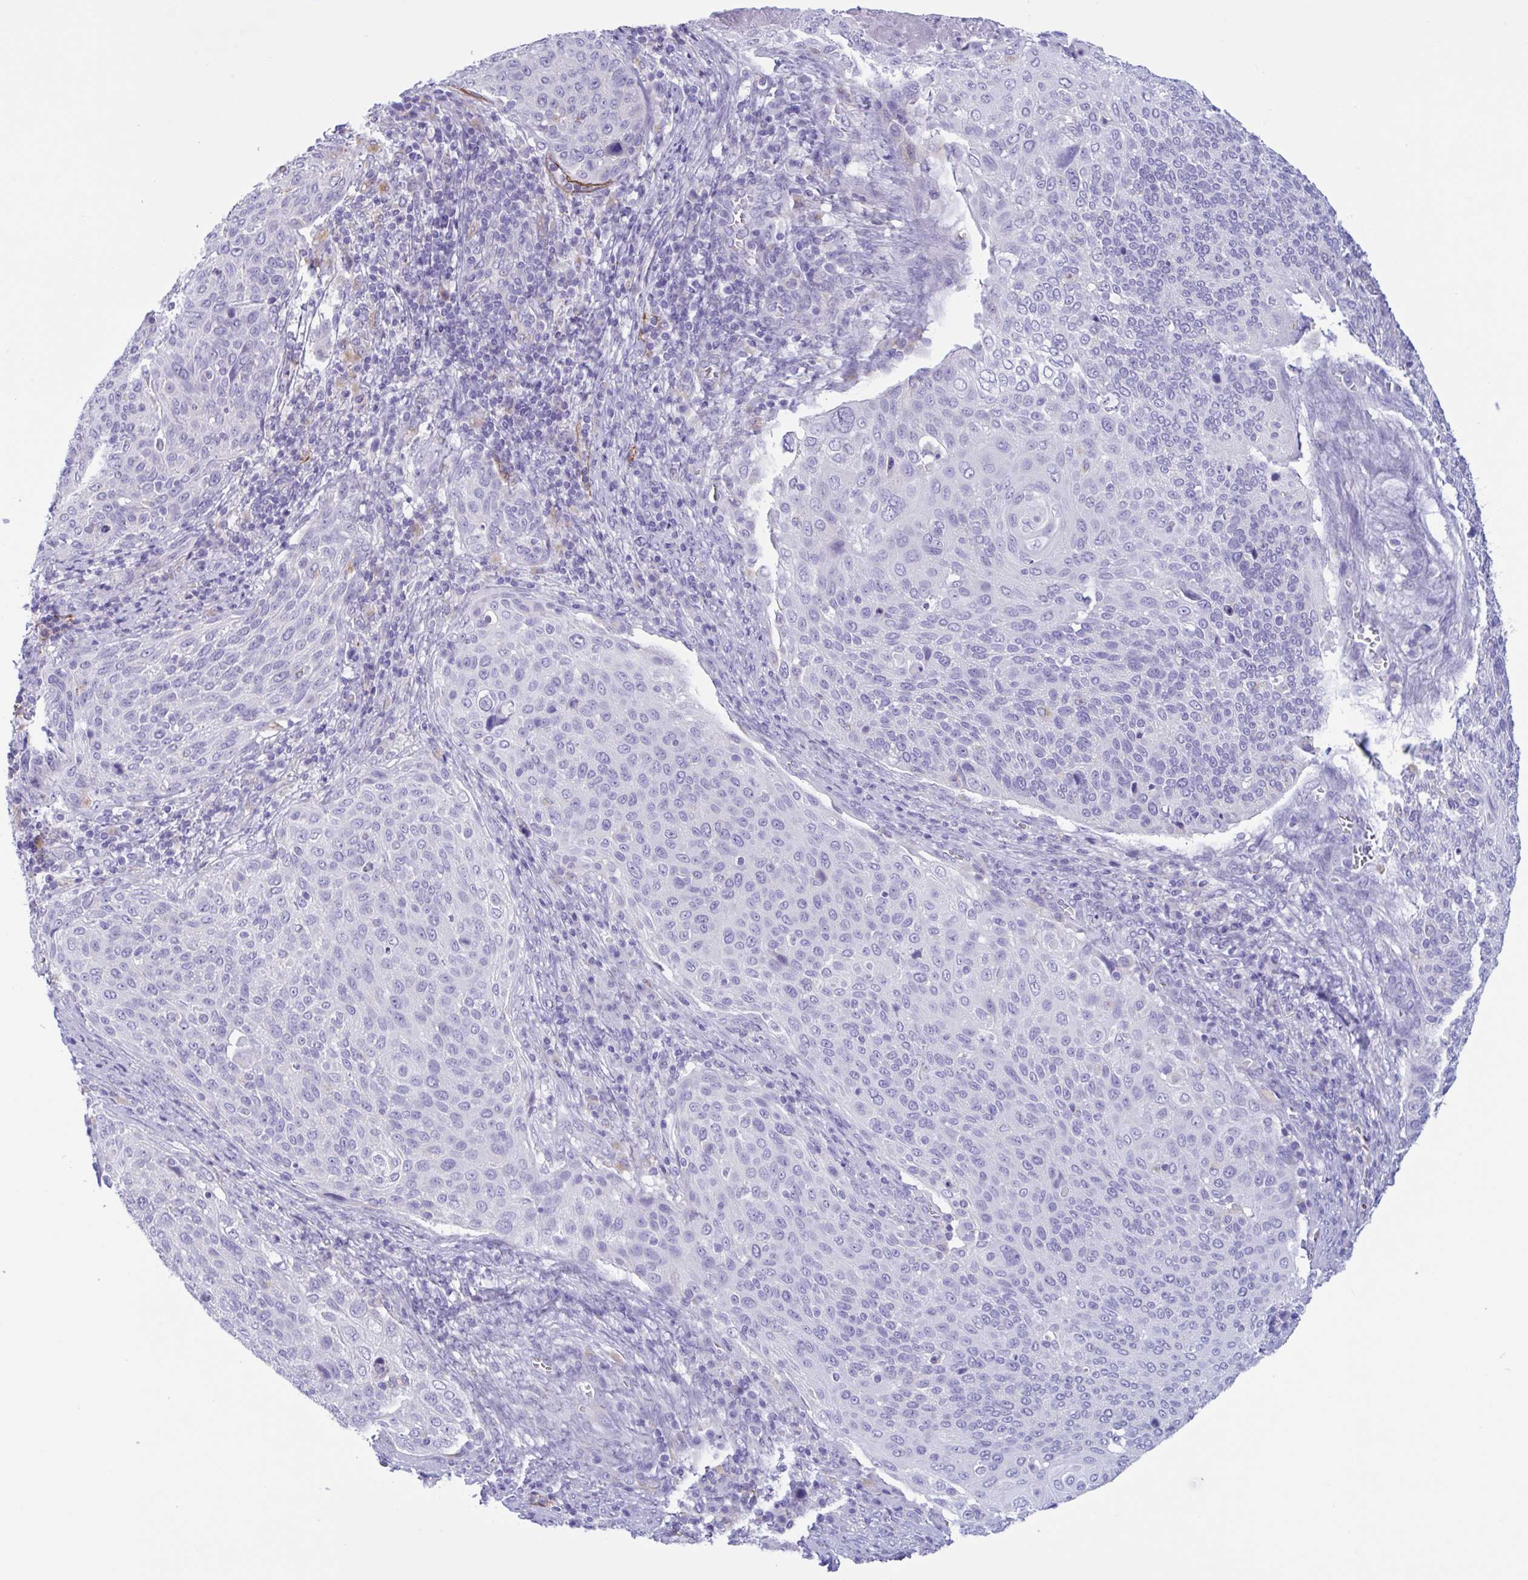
{"staining": {"intensity": "negative", "quantity": "none", "location": "none"}, "tissue": "cervical cancer", "cell_type": "Tumor cells", "image_type": "cancer", "snomed": [{"axis": "morphology", "description": "Squamous cell carcinoma, NOS"}, {"axis": "topography", "description": "Cervix"}], "caption": "Immunohistochemistry (IHC) histopathology image of neoplastic tissue: squamous cell carcinoma (cervical) stained with DAB (3,3'-diaminobenzidine) displays no significant protein staining in tumor cells.", "gene": "RPL22L1", "patient": {"sex": "female", "age": 31}}